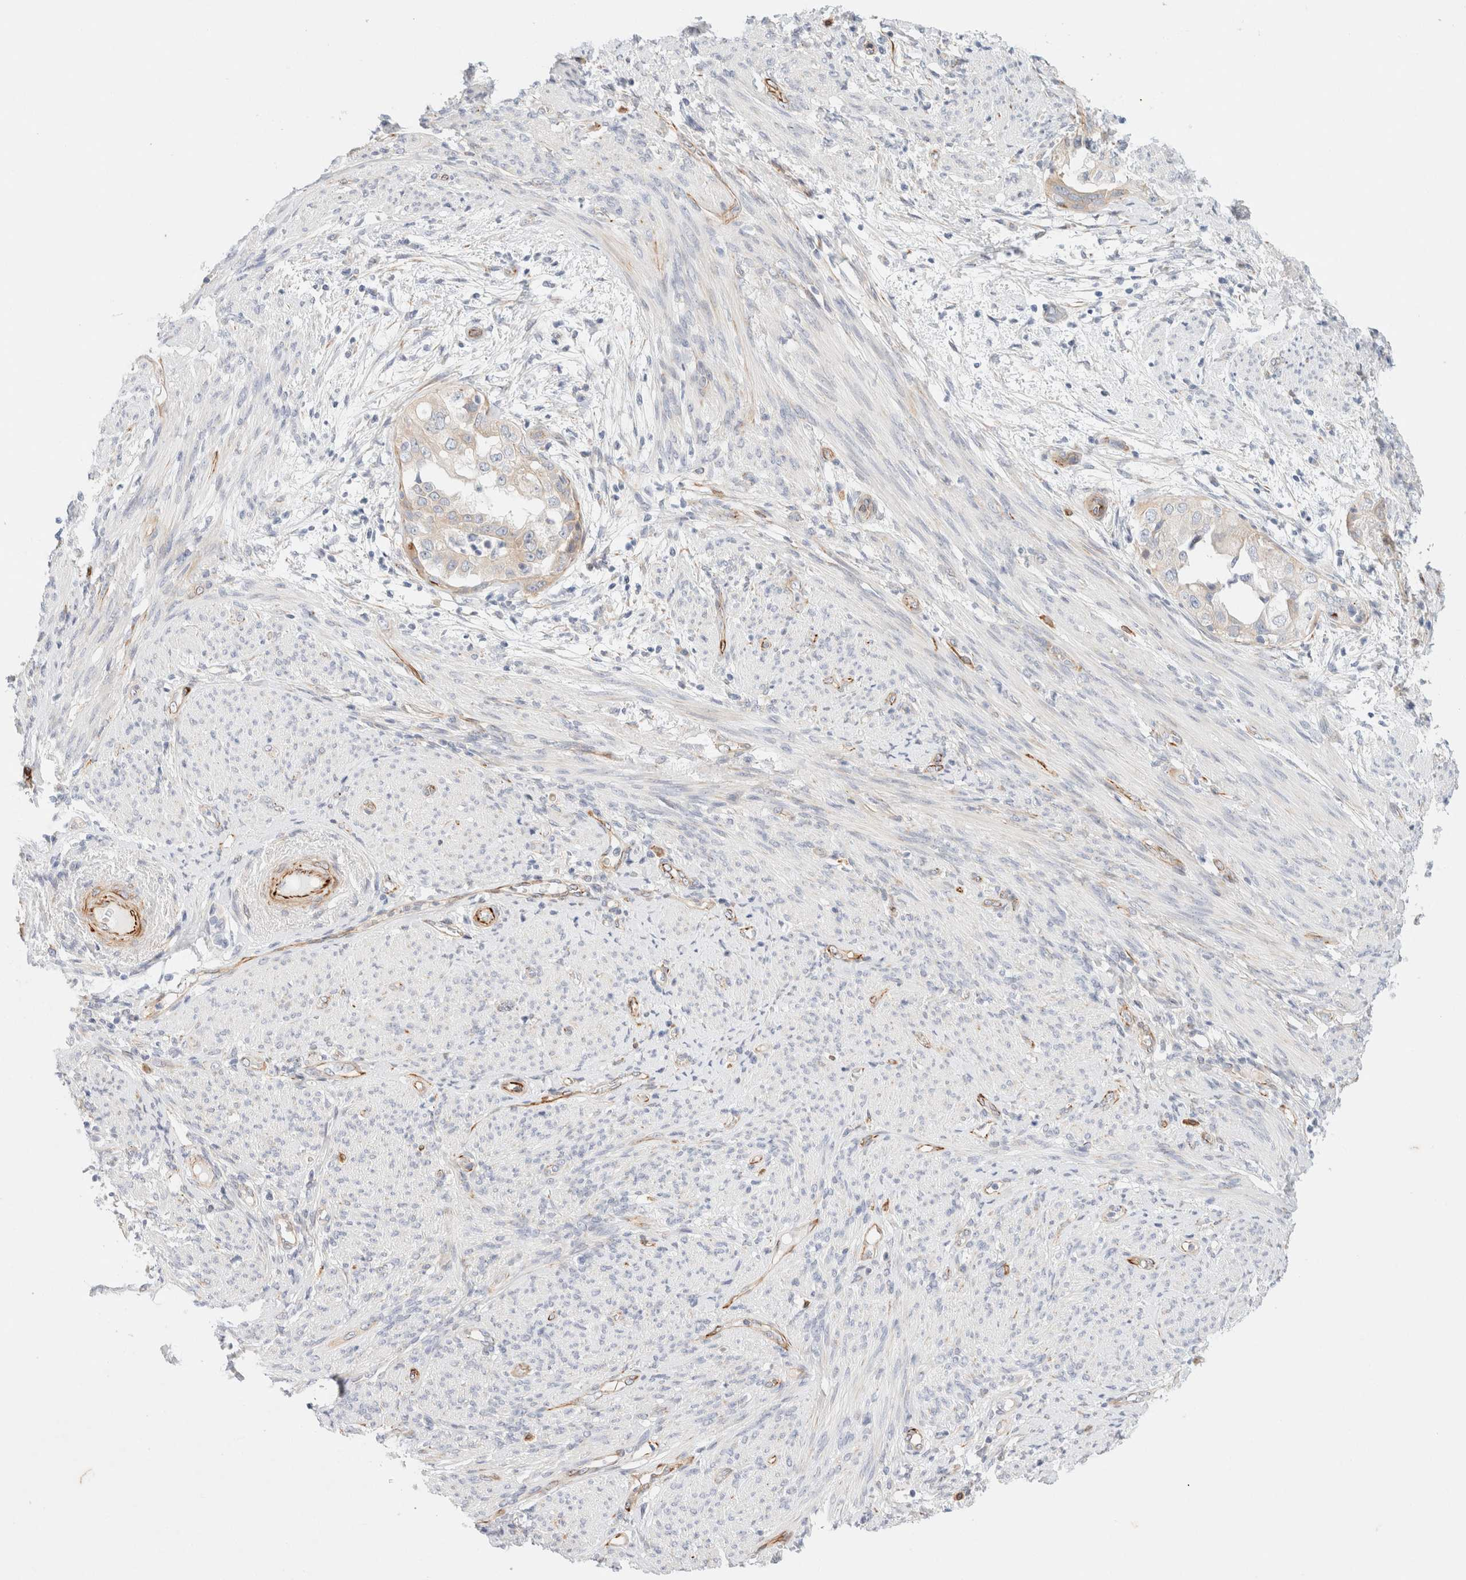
{"staining": {"intensity": "negative", "quantity": "none", "location": "none"}, "tissue": "endometrial cancer", "cell_type": "Tumor cells", "image_type": "cancer", "snomed": [{"axis": "morphology", "description": "Adenocarcinoma, NOS"}, {"axis": "topography", "description": "Endometrium"}], "caption": "A high-resolution photomicrograph shows immunohistochemistry staining of endometrial adenocarcinoma, which displays no significant positivity in tumor cells. (Immunohistochemistry (ihc), brightfield microscopy, high magnification).", "gene": "SLC25A48", "patient": {"sex": "female", "age": 85}}